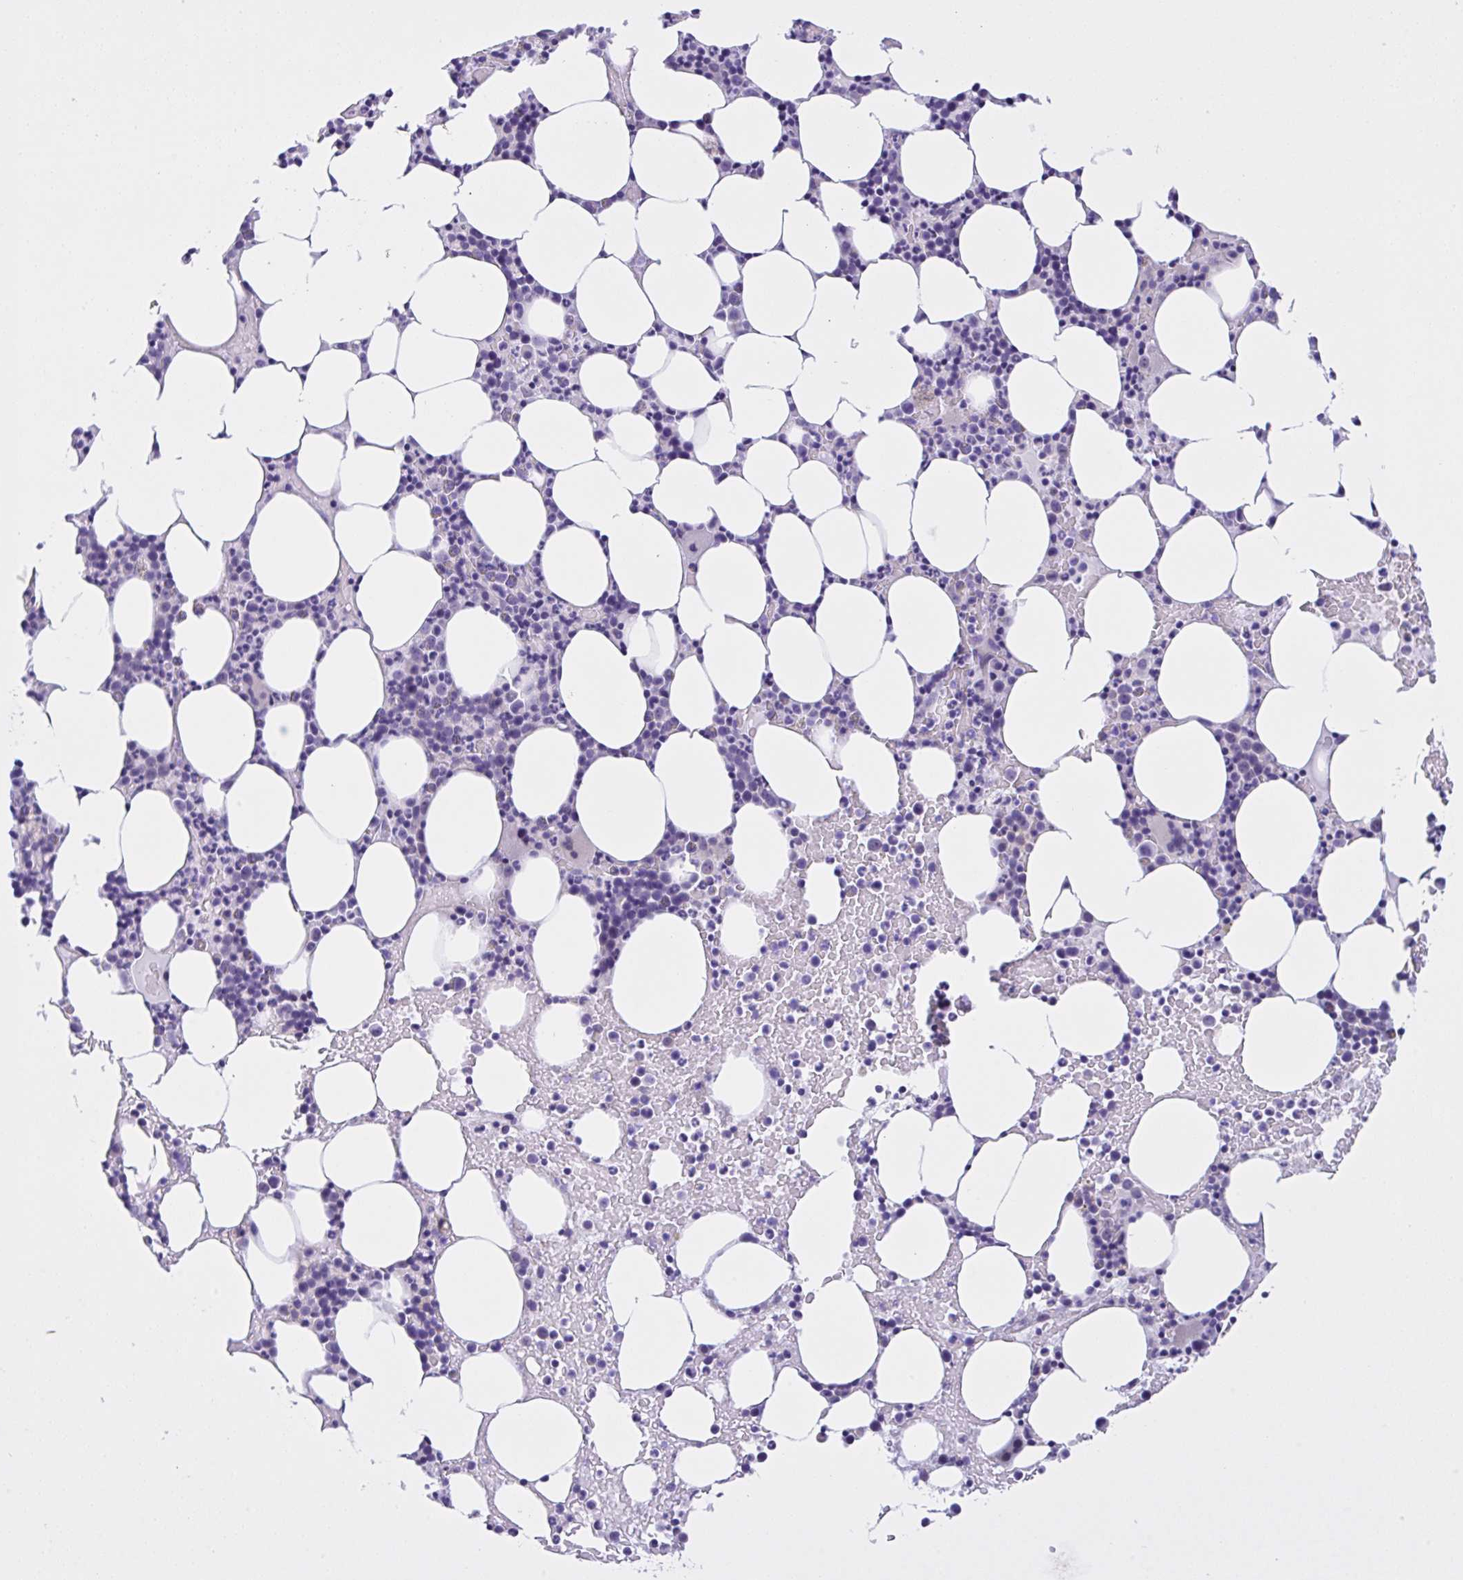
{"staining": {"intensity": "negative", "quantity": "none", "location": "none"}, "tissue": "bone marrow", "cell_type": "Hematopoietic cells", "image_type": "normal", "snomed": [{"axis": "morphology", "description": "Normal tissue, NOS"}, {"axis": "topography", "description": "Bone marrow"}], "caption": "DAB (3,3'-diaminobenzidine) immunohistochemical staining of unremarkable bone marrow exhibits no significant positivity in hematopoietic cells.", "gene": "YBX2", "patient": {"sex": "female", "age": 62}}